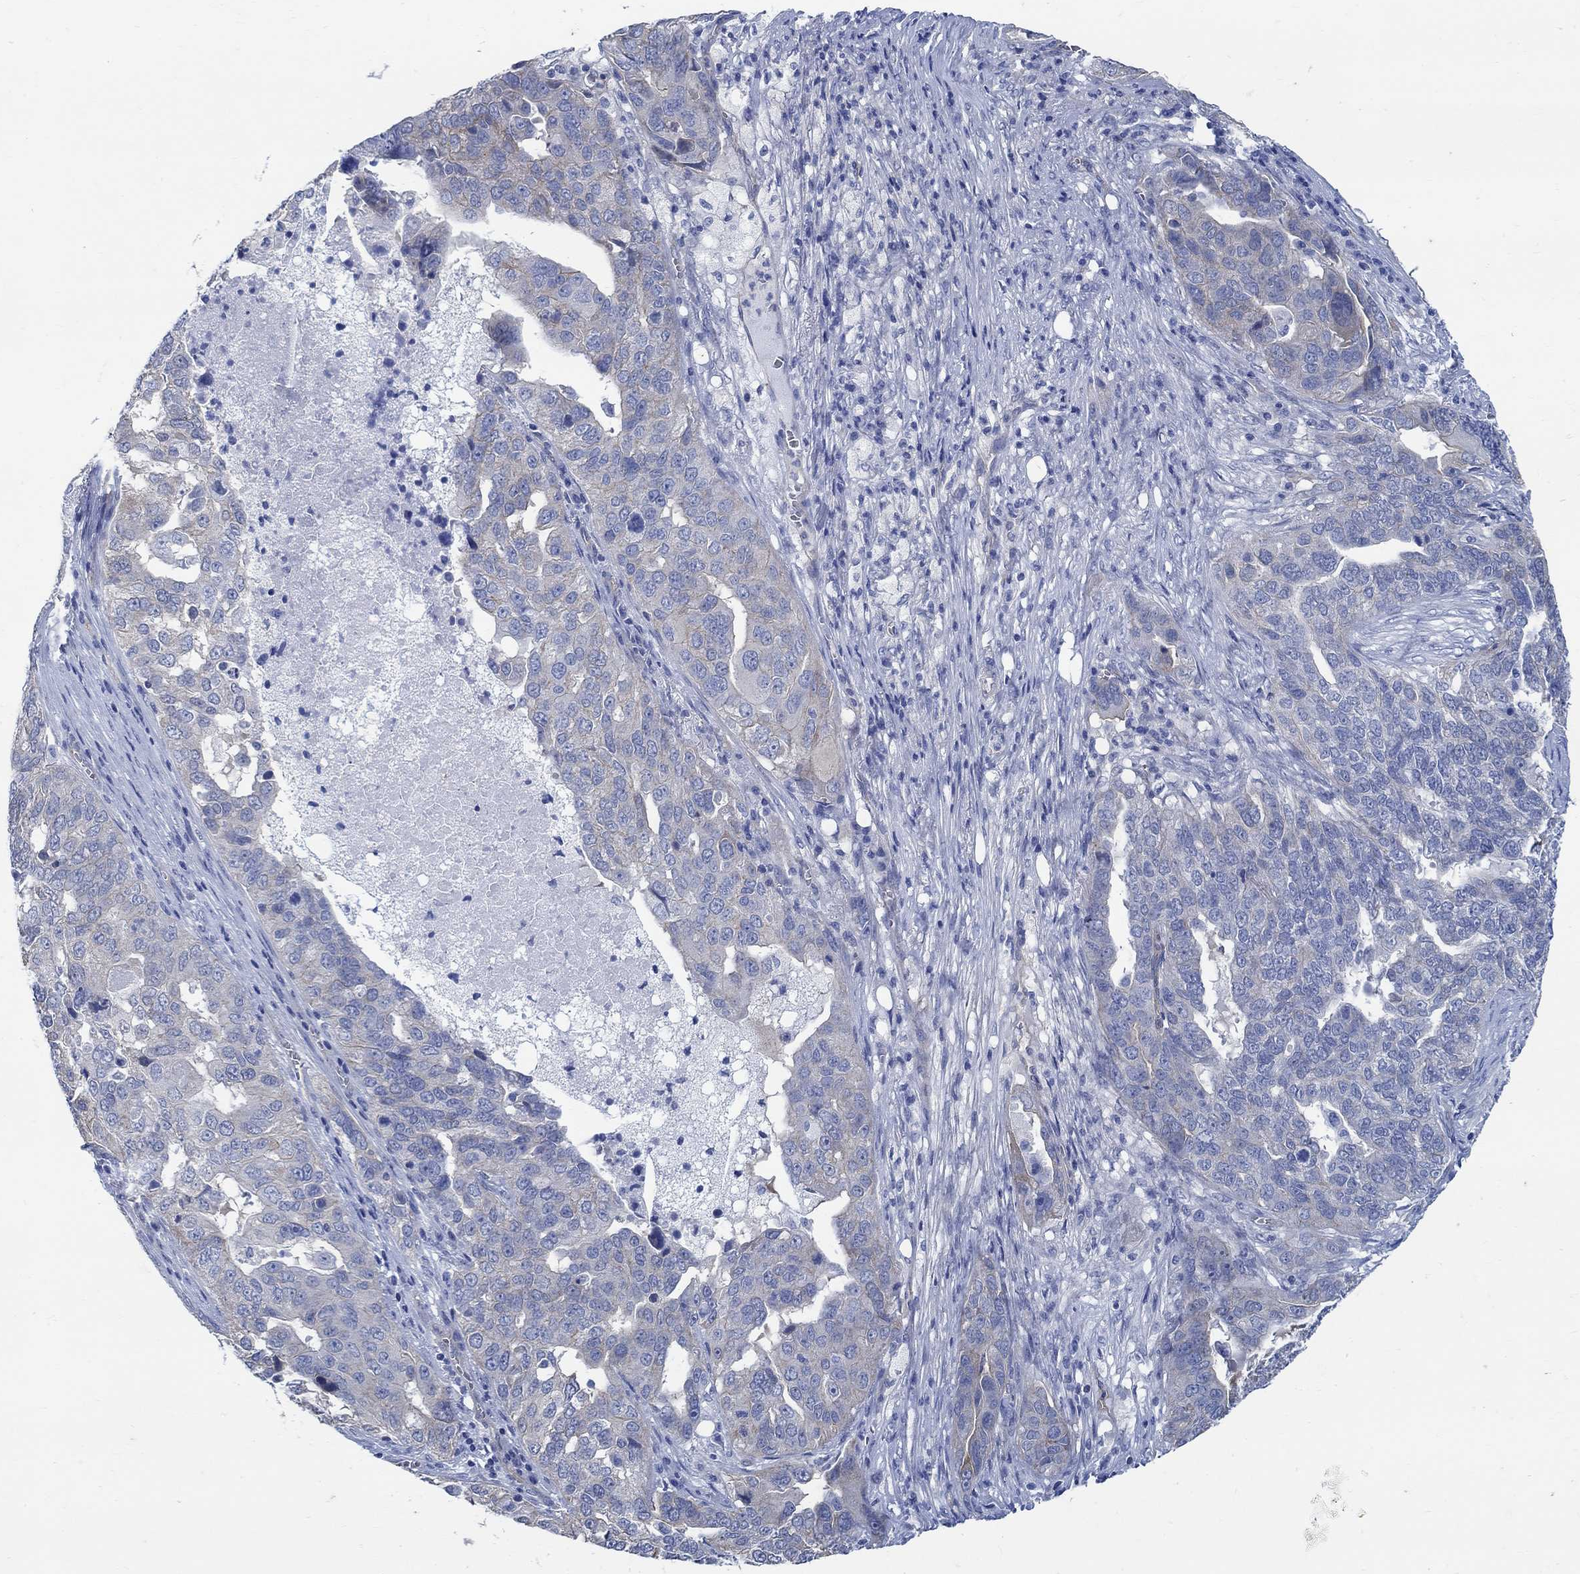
{"staining": {"intensity": "negative", "quantity": "none", "location": "none"}, "tissue": "ovarian cancer", "cell_type": "Tumor cells", "image_type": "cancer", "snomed": [{"axis": "morphology", "description": "Carcinoma, endometroid"}, {"axis": "topography", "description": "Soft tissue"}, {"axis": "topography", "description": "Ovary"}], "caption": "DAB immunohistochemical staining of human ovarian cancer exhibits no significant staining in tumor cells.", "gene": "TMEM198", "patient": {"sex": "female", "age": 52}}